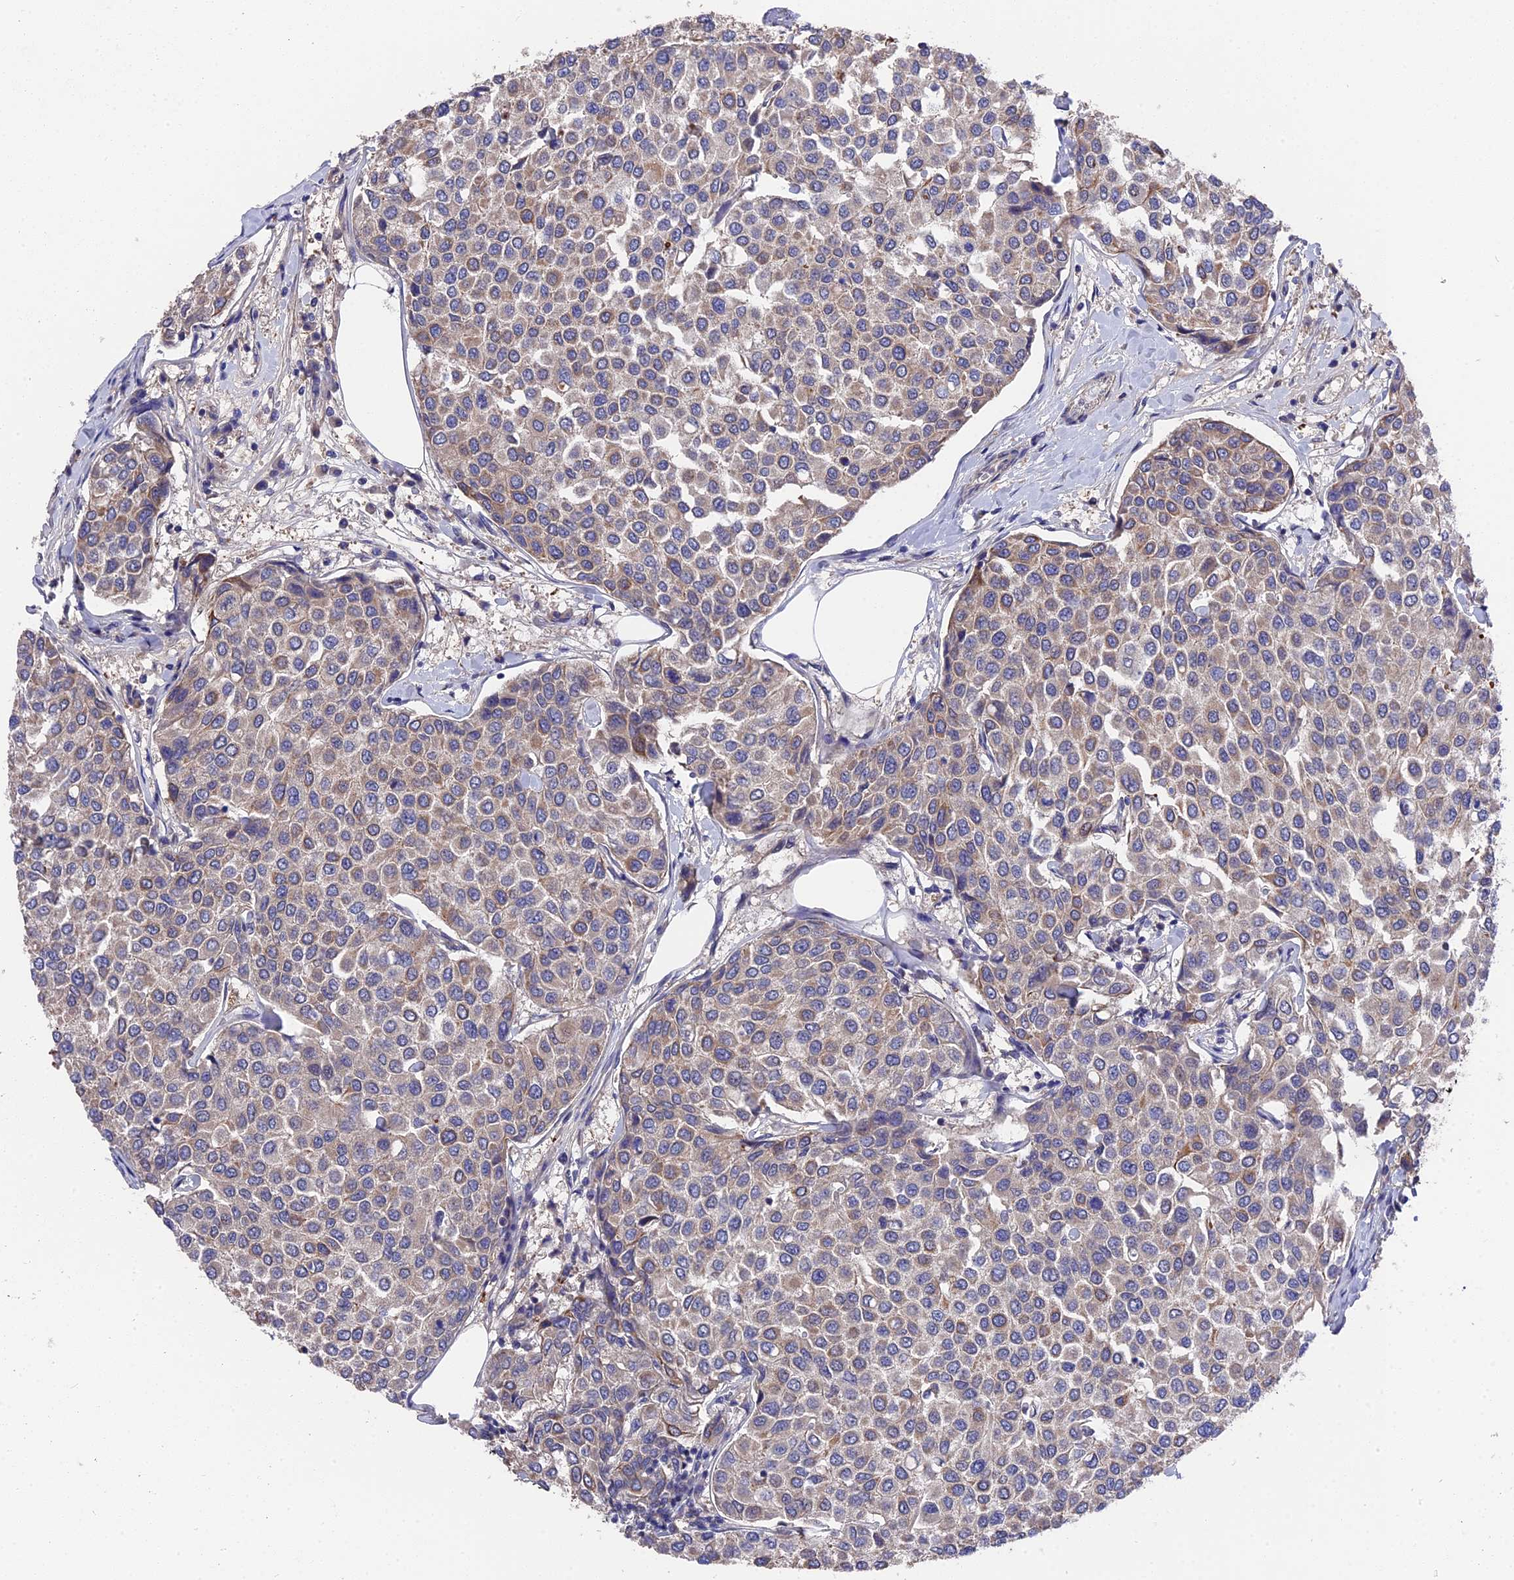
{"staining": {"intensity": "moderate", "quantity": "<25%", "location": "cytoplasmic/membranous"}, "tissue": "breast cancer", "cell_type": "Tumor cells", "image_type": "cancer", "snomed": [{"axis": "morphology", "description": "Duct carcinoma"}, {"axis": "topography", "description": "Breast"}], "caption": "Brown immunohistochemical staining in breast cancer (infiltrating ductal carcinoma) exhibits moderate cytoplasmic/membranous positivity in approximately <25% of tumor cells. (DAB IHC, brown staining for protein, blue staining for nuclei).", "gene": "ZCCHC2", "patient": {"sex": "female", "age": 55}}